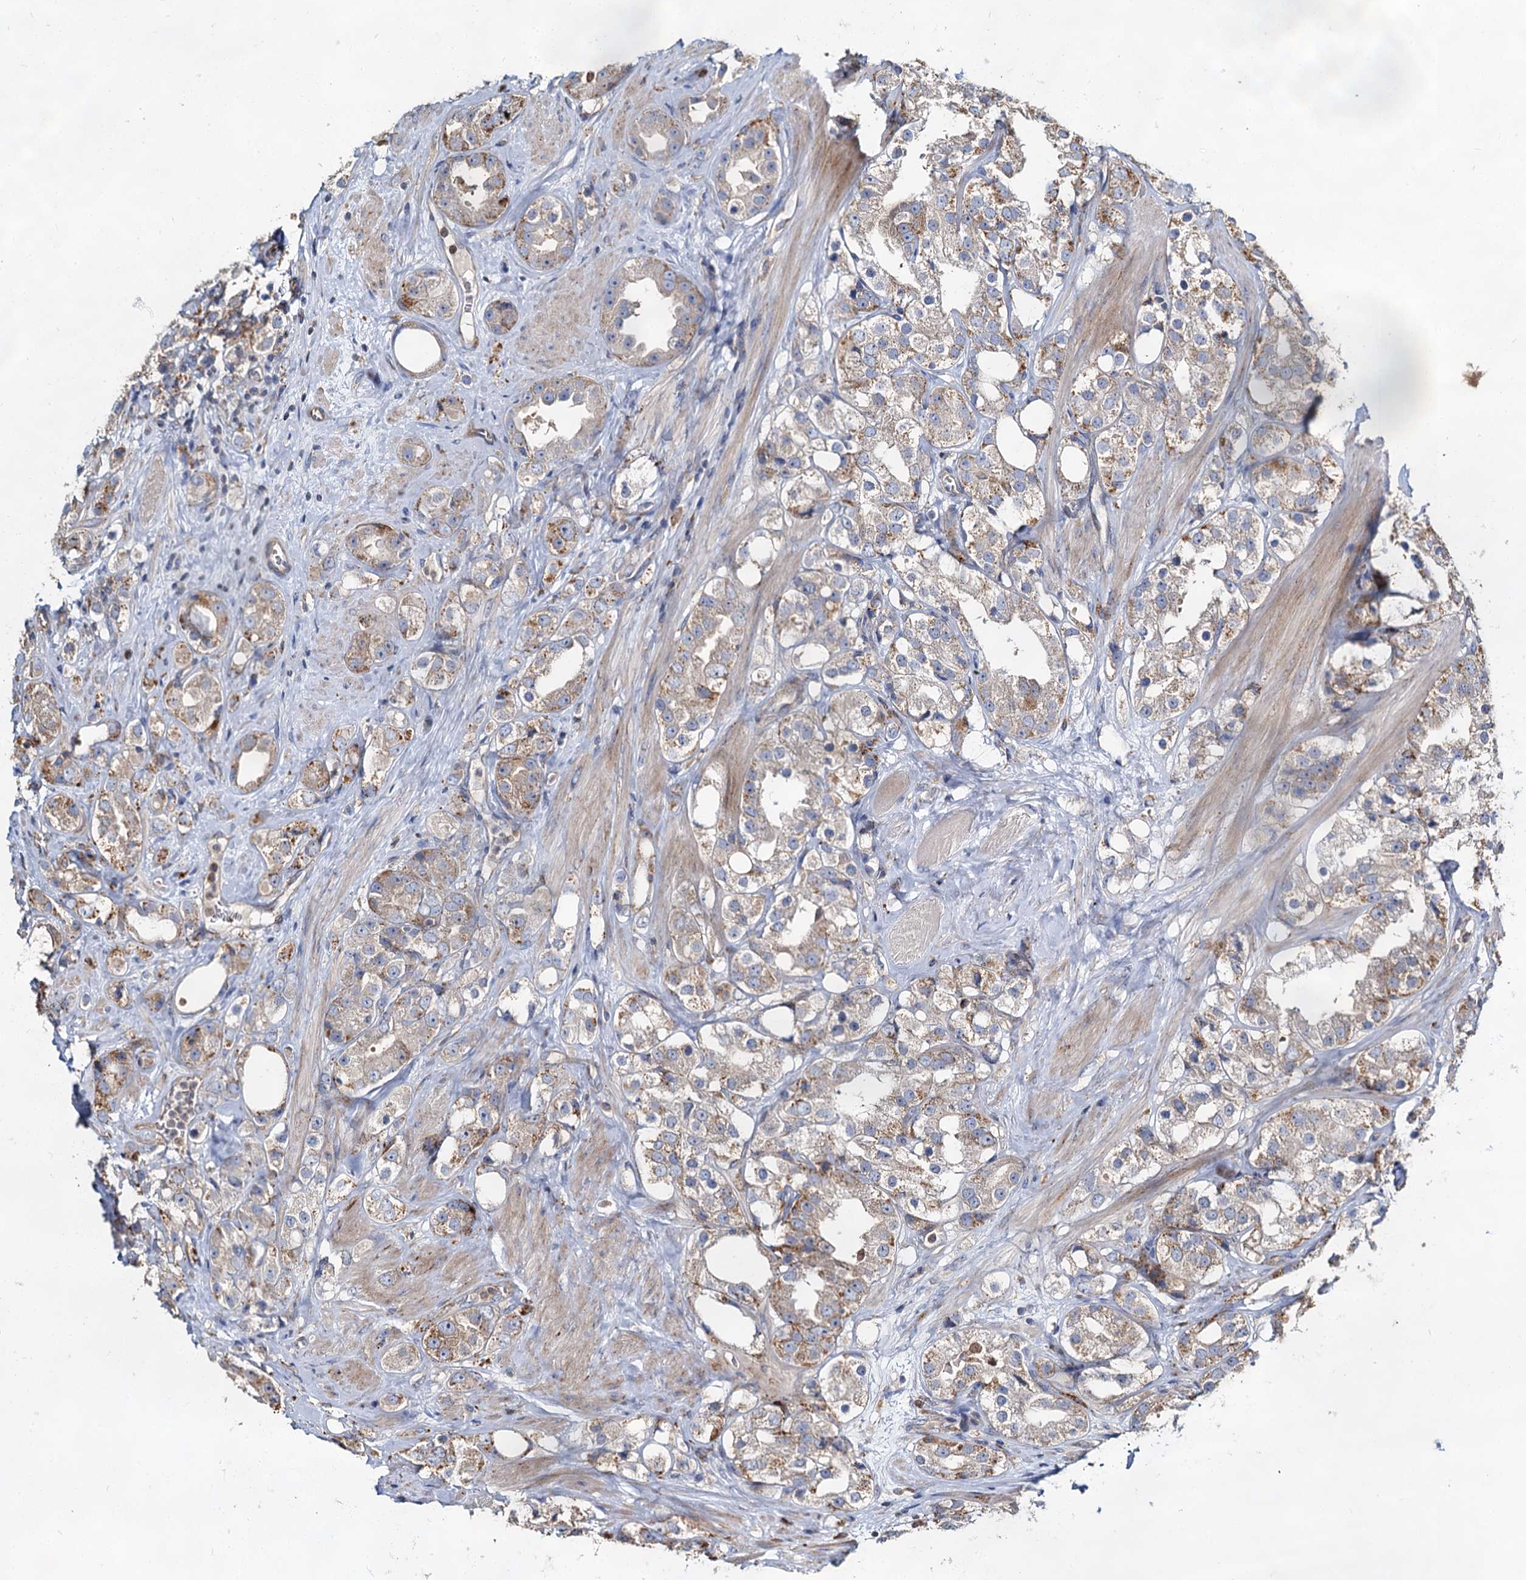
{"staining": {"intensity": "moderate", "quantity": "25%-75%", "location": "cytoplasmic/membranous"}, "tissue": "prostate cancer", "cell_type": "Tumor cells", "image_type": "cancer", "snomed": [{"axis": "morphology", "description": "Adenocarcinoma, NOS"}, {"axis": "topography", "description": "Prostate"}], "caption": "A photomicrograph of prostate cancer stained for a protein shows moderate cytoplasmic/membranous brown staining in tumor cells.", "gene": "WDR73", "patient": {"sex": "male", "age": 79}}